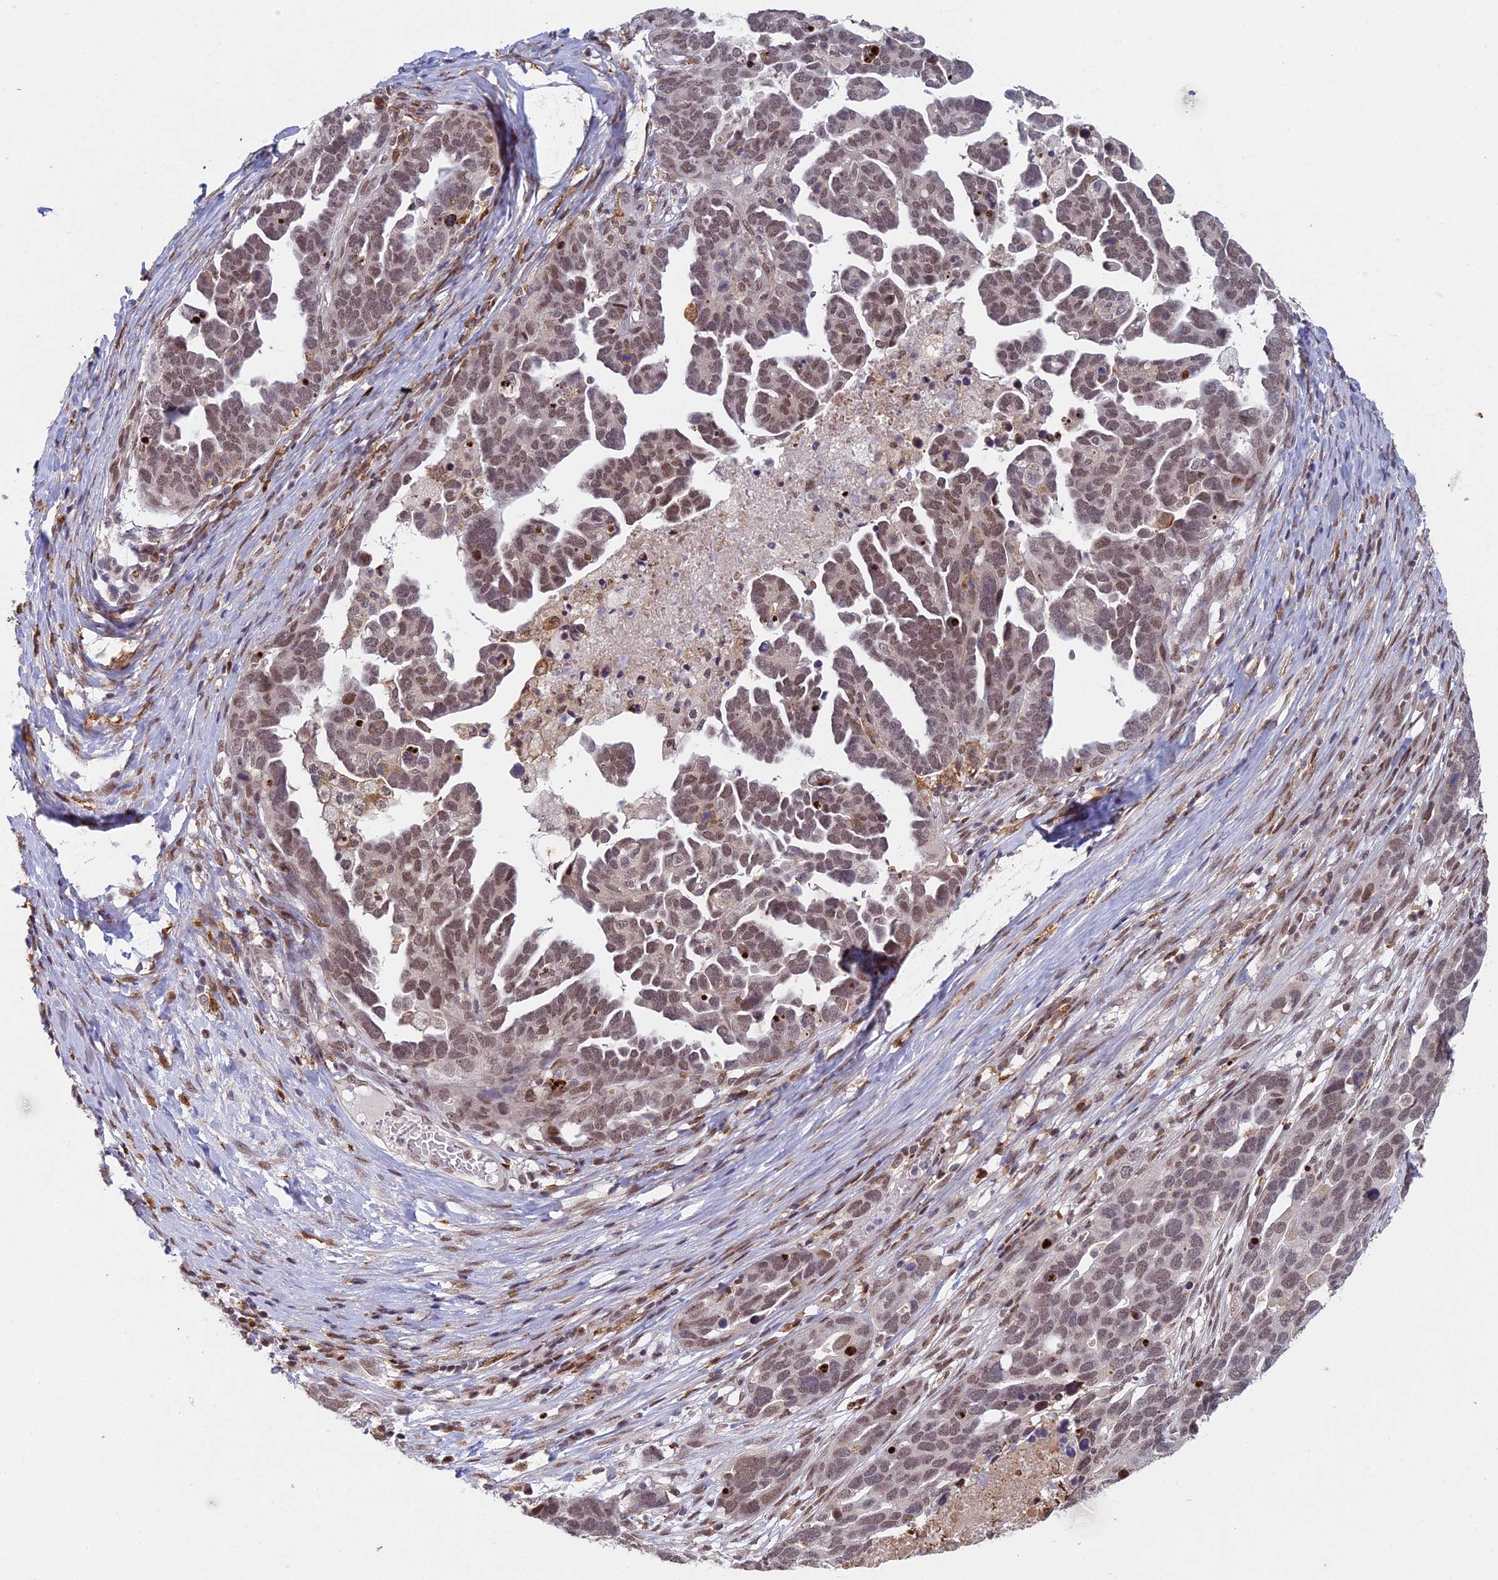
{"staining": {"intensity": "moderate", "quantity": ">75%", "location": "nuclear"}, "tissue": "ovarian cancer", "cell_type": "Tumor cells", "image_type": "cancer", "snomed": [{"axis": "morphology", "description": "Cystadenocarcinoma, serous, NOS"}, {"axis": "topography", "description": "Ovary"}], "caption": "DAB immunohistochemical staining of ovarian cancer (serous cystadenocarcinoma) demonstrates moderate nuclear protein positivity in approximately >75% of tumor cells.", "gene": "ABHD17A", "patient": {"sex": "female", "age": 54}}